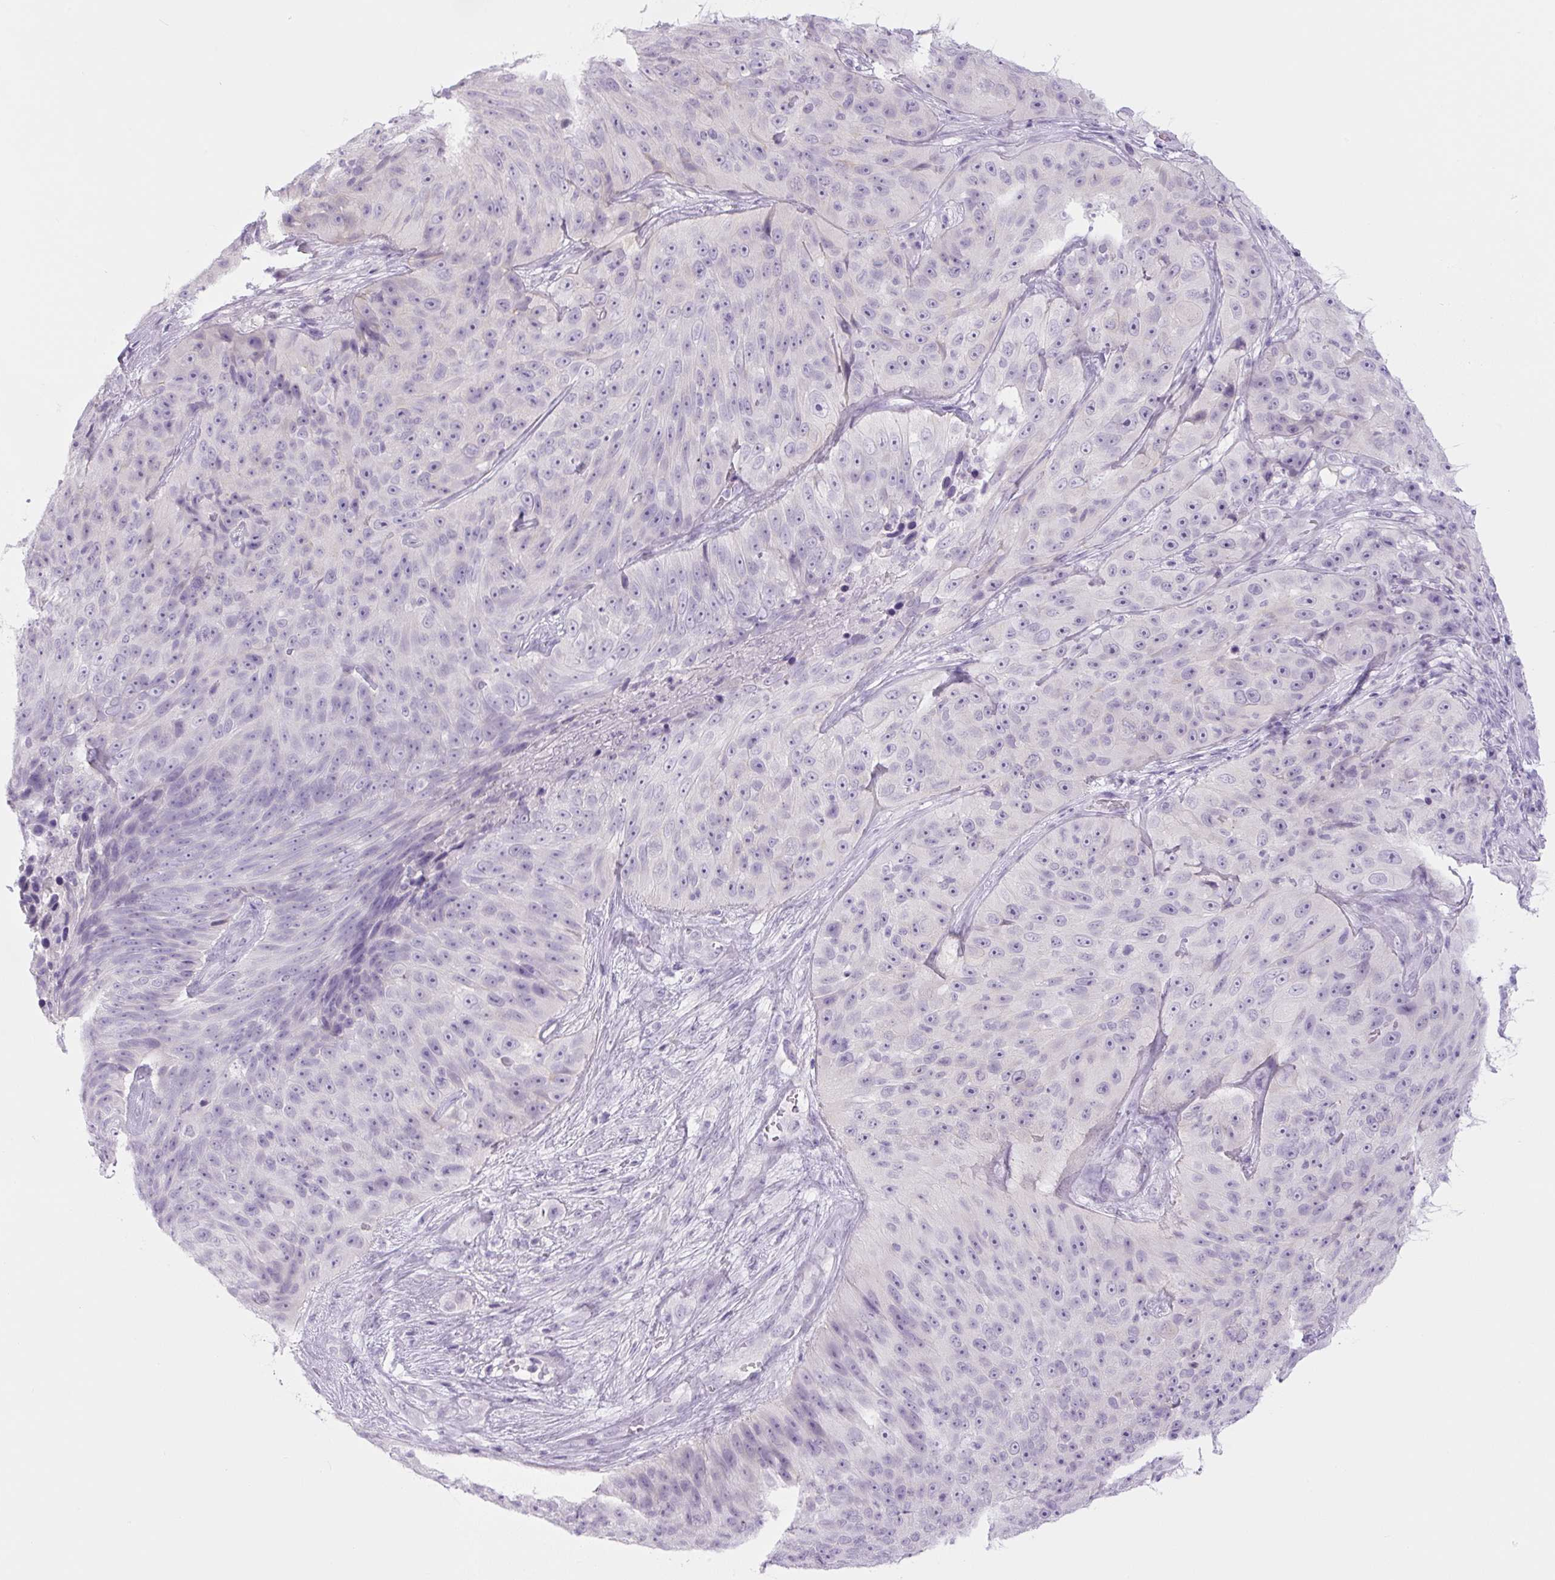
{"staining": {"intensity": "negative", "quantity": "none", "location": "none"}, "tissue": "skin cancer", "cell_type": "Tumor cells", "image_type": "cancer", "snomed": [{"axis": "morphology", "description": "Squamous cell carcinoma, NOS"}, {"axis": "topography", "description": "Skin"}], "caption": "An IHC photomicrograph of squamous cell carcinoma (skin) is shown. There is no staining in tumor cells of squamous cell carcinoma (skin).", "gene": "COL9A2", "patient": {"sex": "female", "age": 87}}